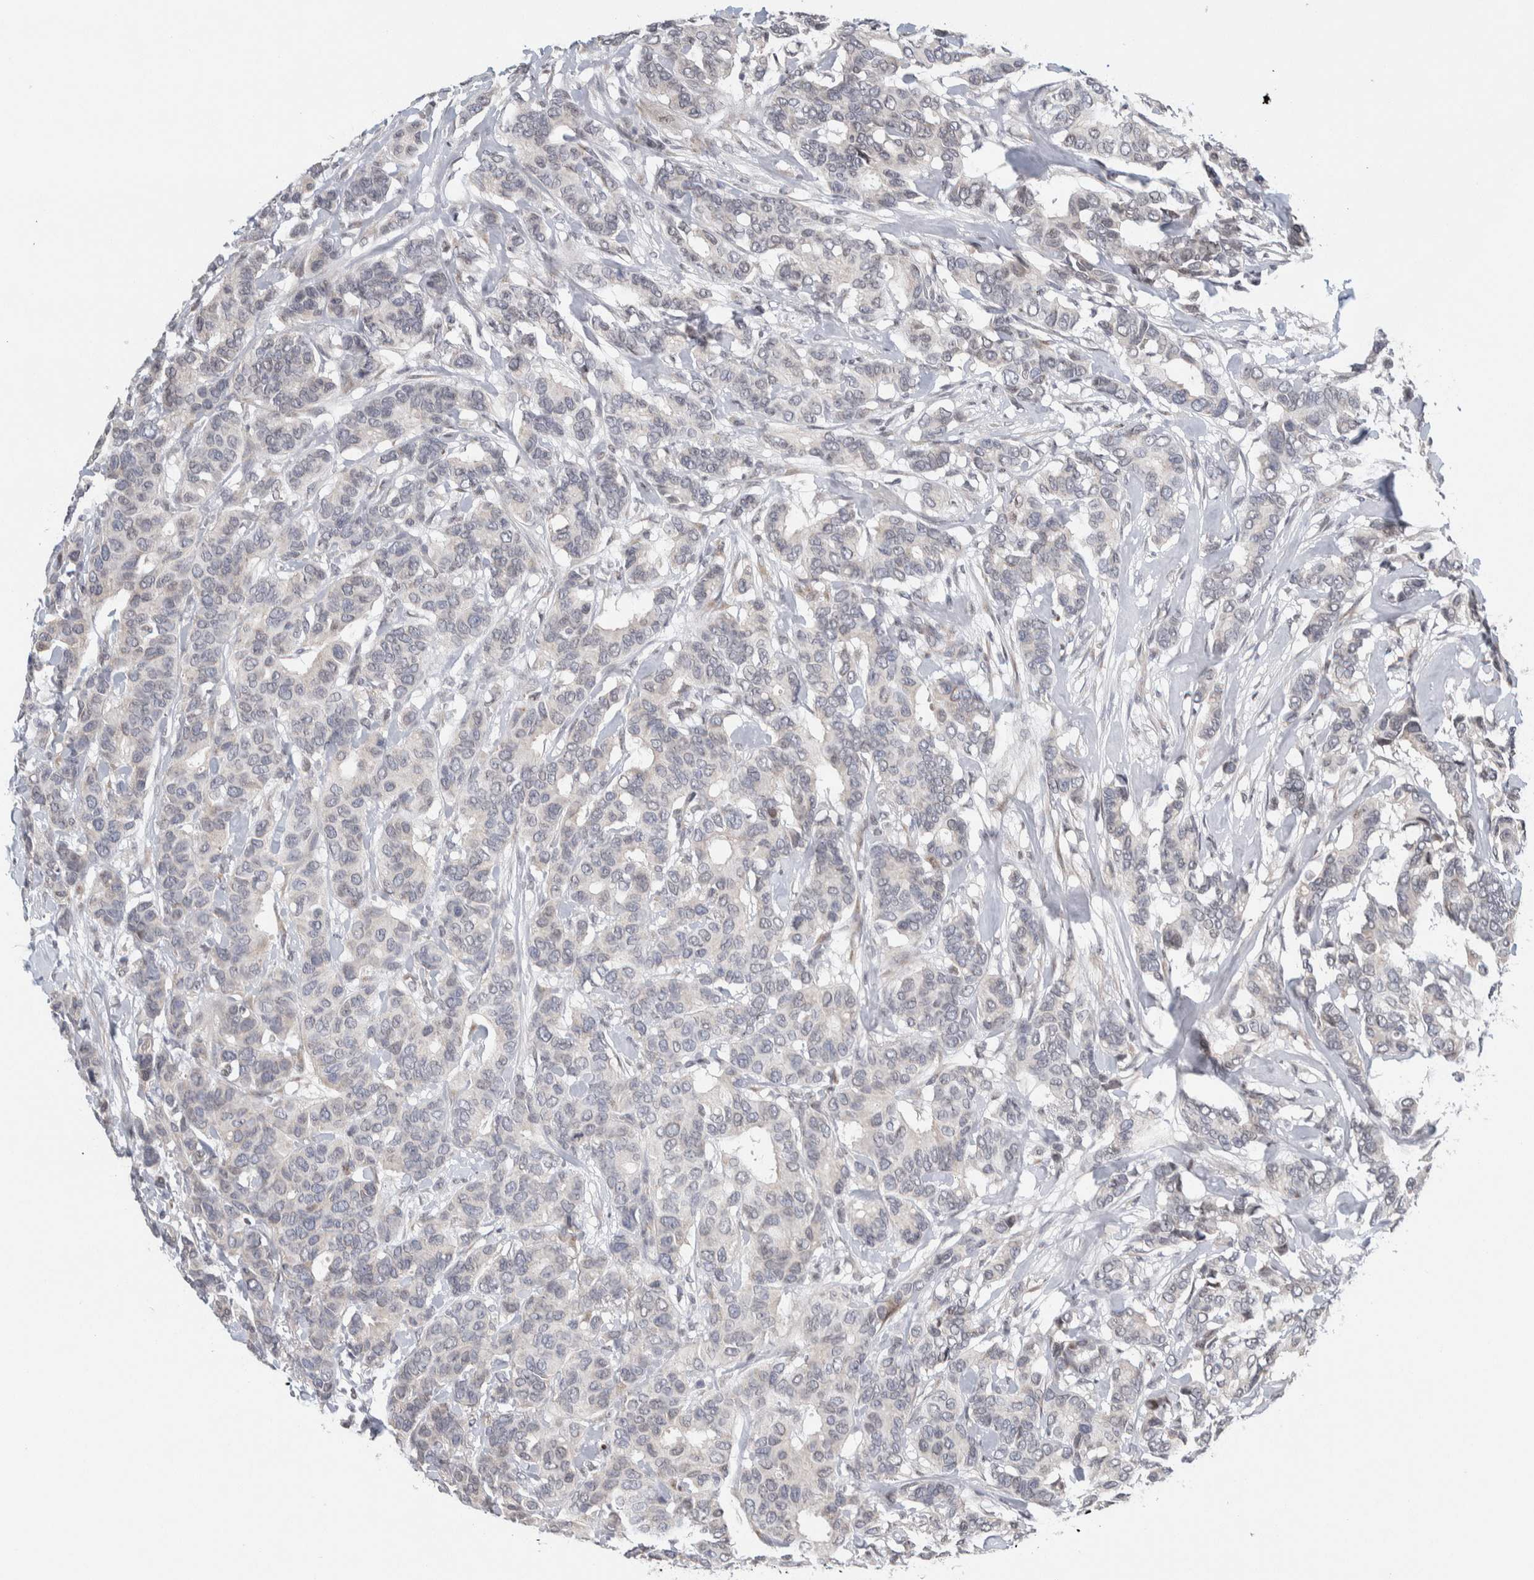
{"staining": {"intensity": "negative", "quantity": "none", "location": "none"}, "tissue": "breast cancer", "cell_type": "Tumor cells", "image_type": "cancer", "snomed": [{"axis": "morphology", "description": "Duct carcinoma"}, {"axis": "topography", "description": "Breast"}], "caption": "Breast invasive ductal carcinoma was stained to show a protein in brown. There is no significant positivity in tumor cells. The staining is performed using DAB (3,3'-diaminobenzidine) brown chromogen with nuclei counter-stained in using hematoxylin.", "gene": "NEUROD1", "patient": {"sex": "female", "age": 87}}